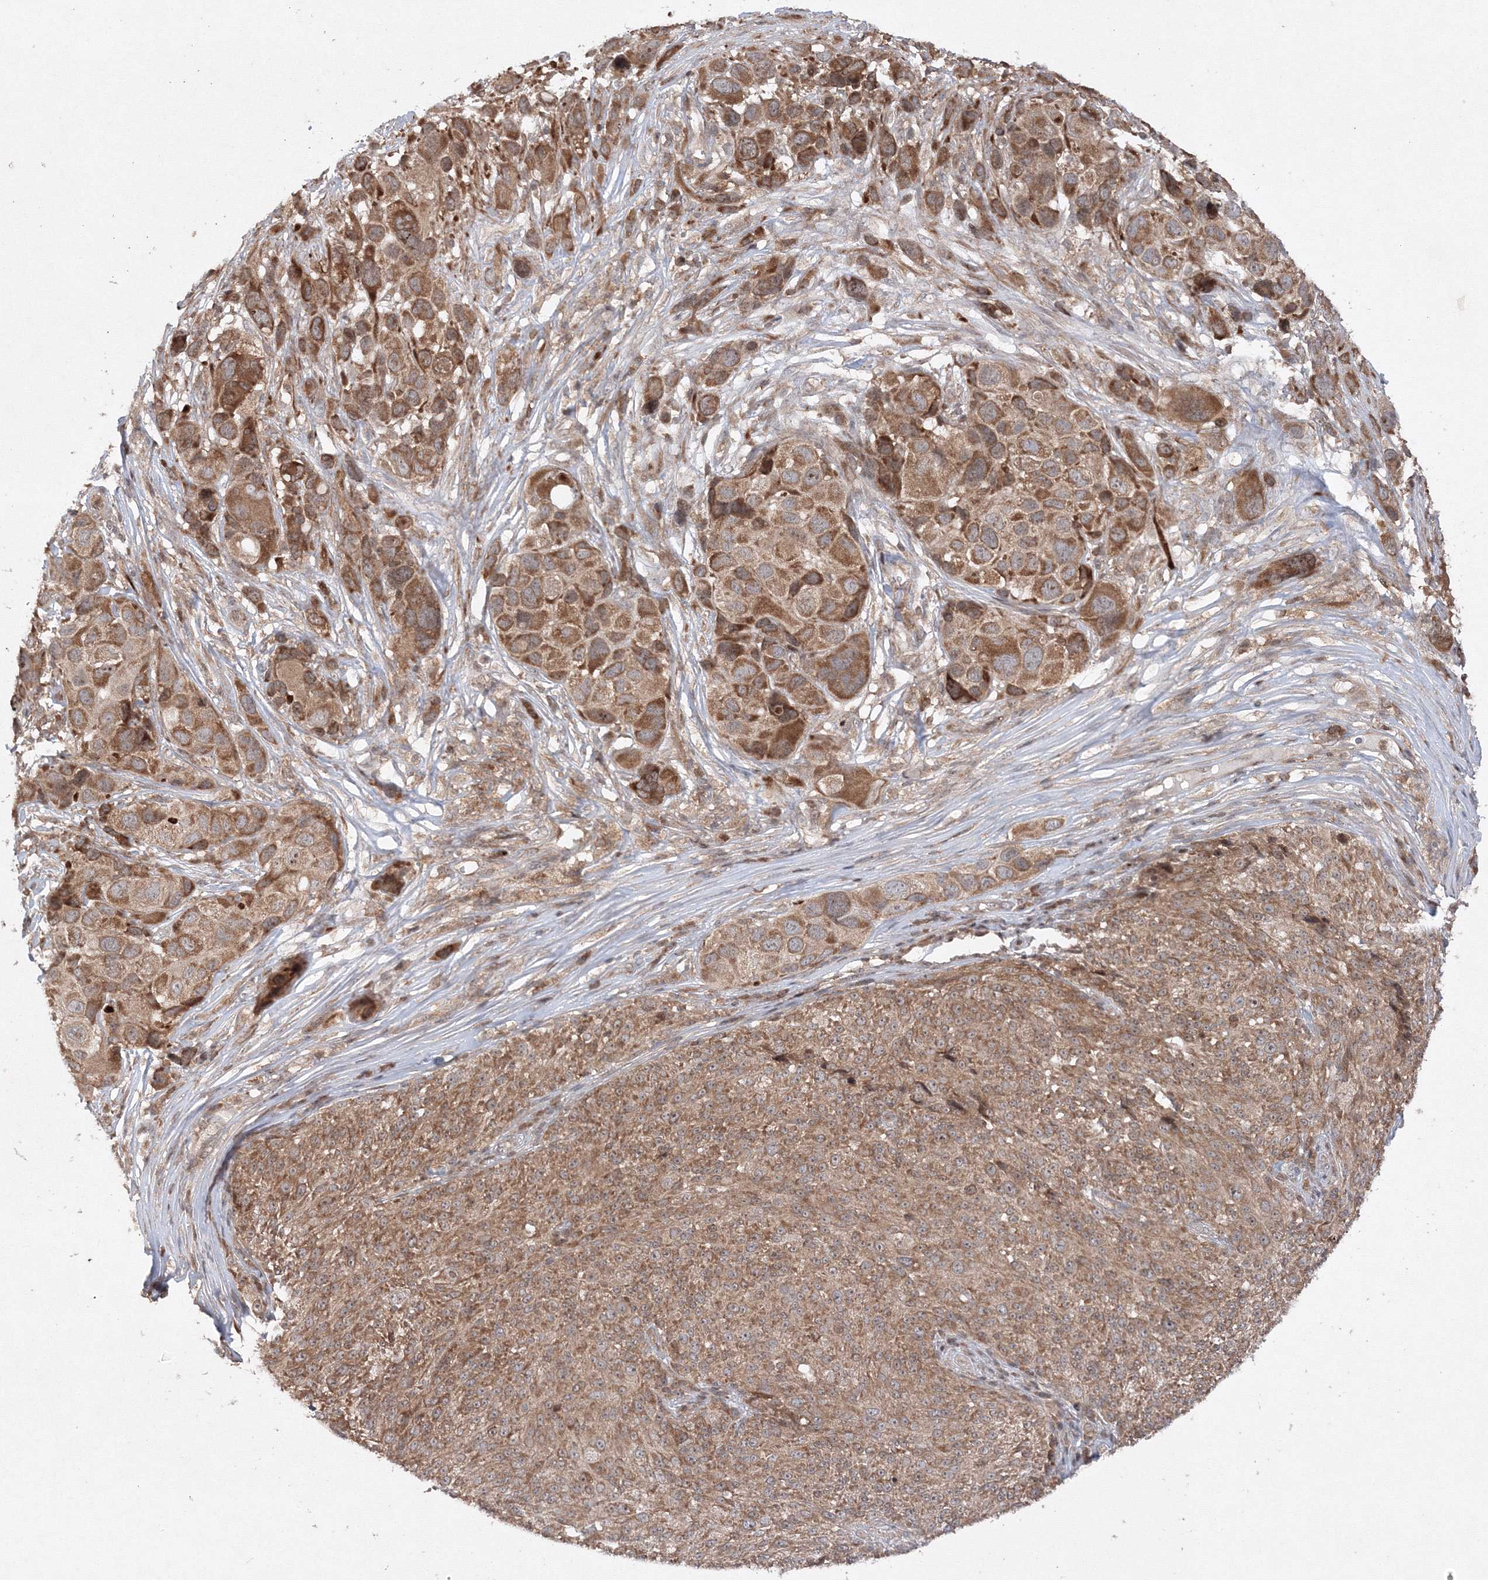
{"staining": {"intensity": "moderate", "quantity": ">75%", "location": "cytoplasmic/membranous"}, "tissue": "melanoma", "cell_type": "Tumor cells", "image_type": "cancer", "snomed": [{"axis": "morphology", "description": "Malignant melanoma, NOS"}, {"axis": "topography", "description": "Skin of trunk"}], "caption": "Tumor cells exhibit medium levels of moderate cytoplasmic/membranous positivity in approximately >75% of cells in melanoma. The staining was performed using DAB (3,3'-diaminobenzidine), with brown indicating positive protein expression. Nuclei are stained blue with hematoxylin.", "gene": "MKRN2", "patient": {"sex": "male", "age": 71}}